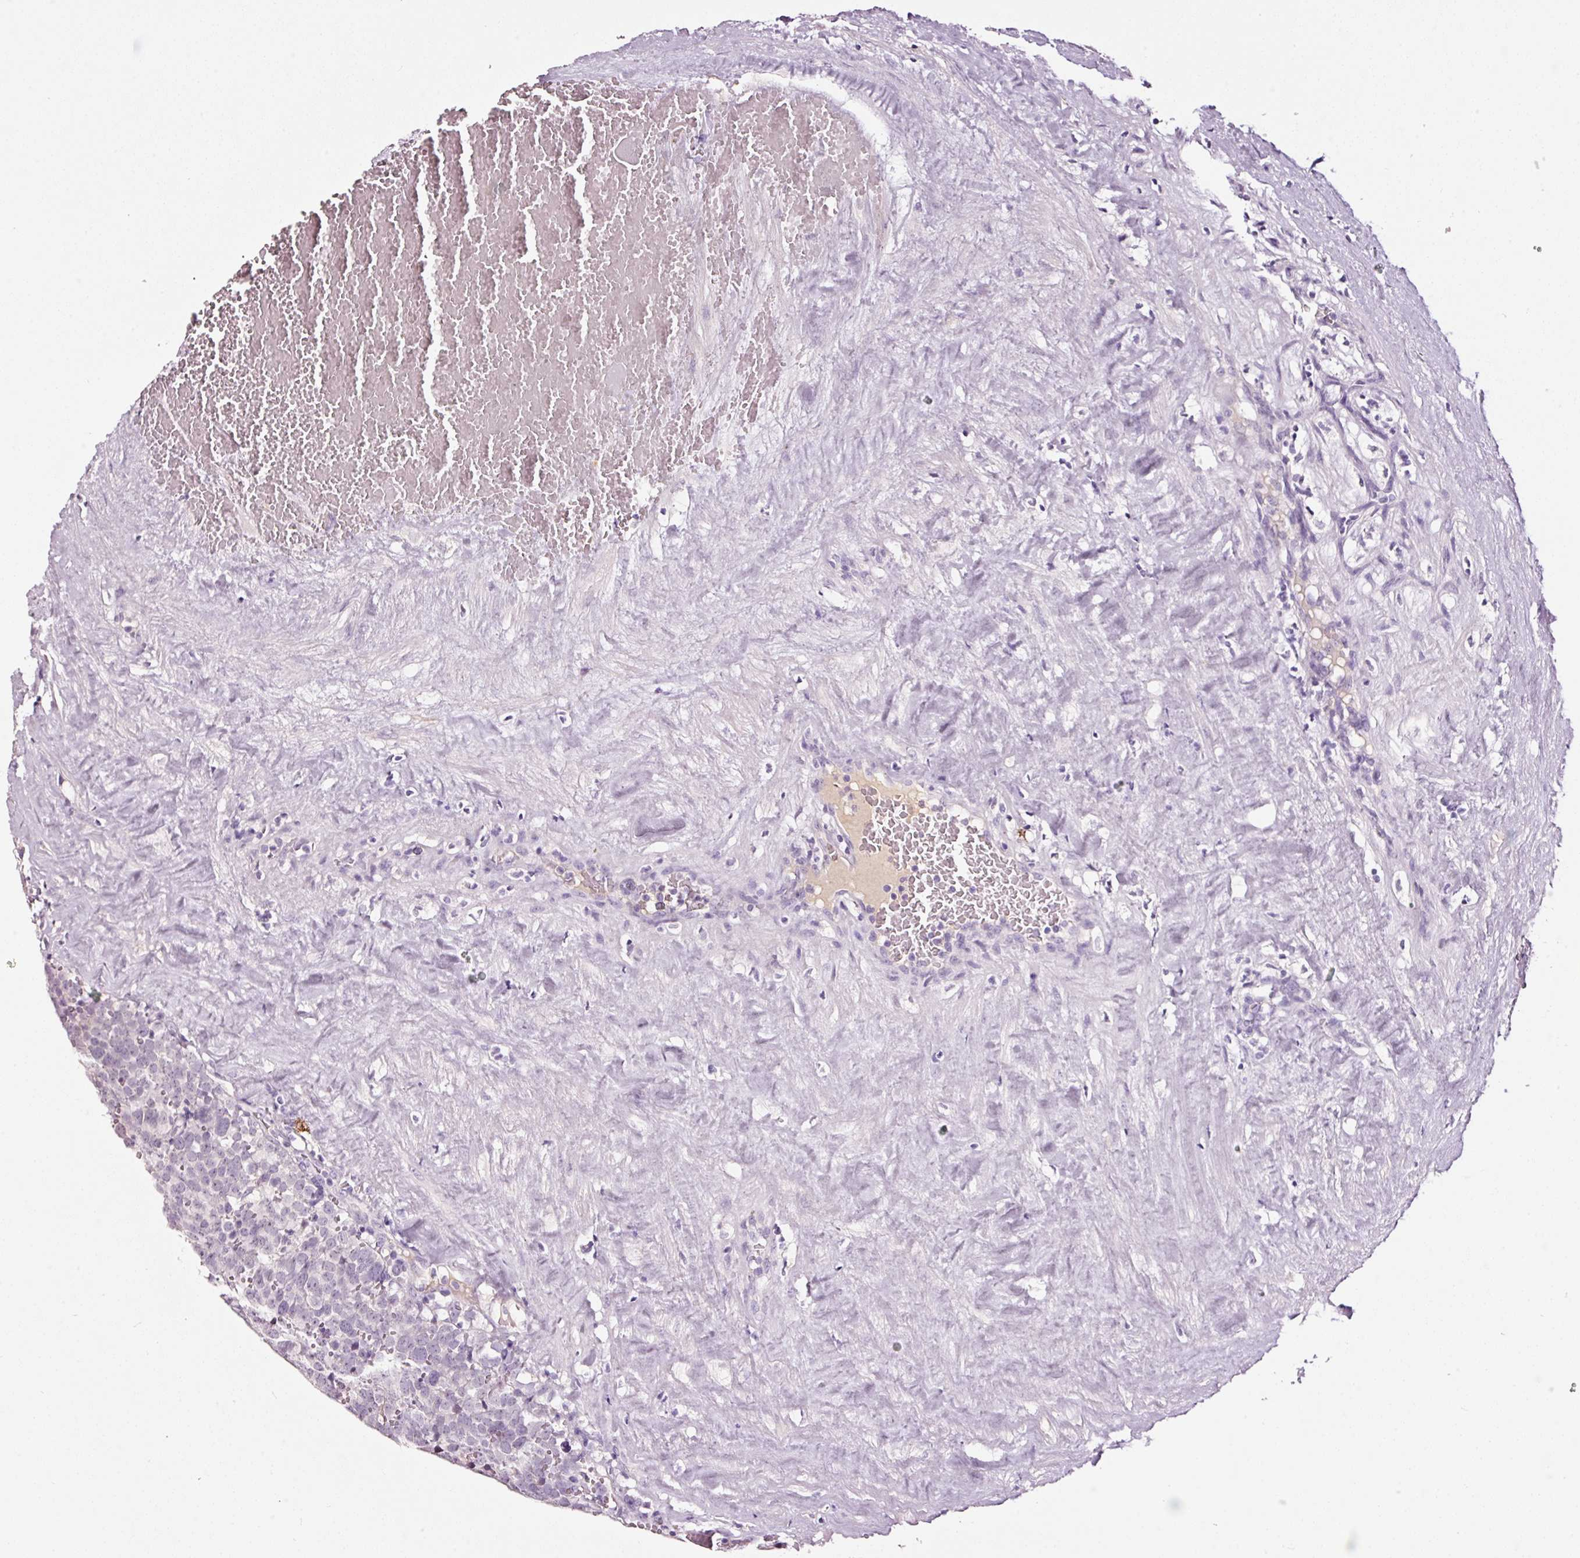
{"staining": {"intensity": "negative", "quantity": "none", "location": "none"}, "tissue": "testis cancer", "cell_type": "Tumor cells", "image_type": "cancer", "snomed": [{"axis": "morphology", "description": "Seminoma, NOS"}, {"axis": "topography", "description": "Testis"}], "caption": "Tumor cells are negative for brown protein staining in testis cancer.", "gene": "LAMP3", "patient": {"sex": "male", "age": 71}}